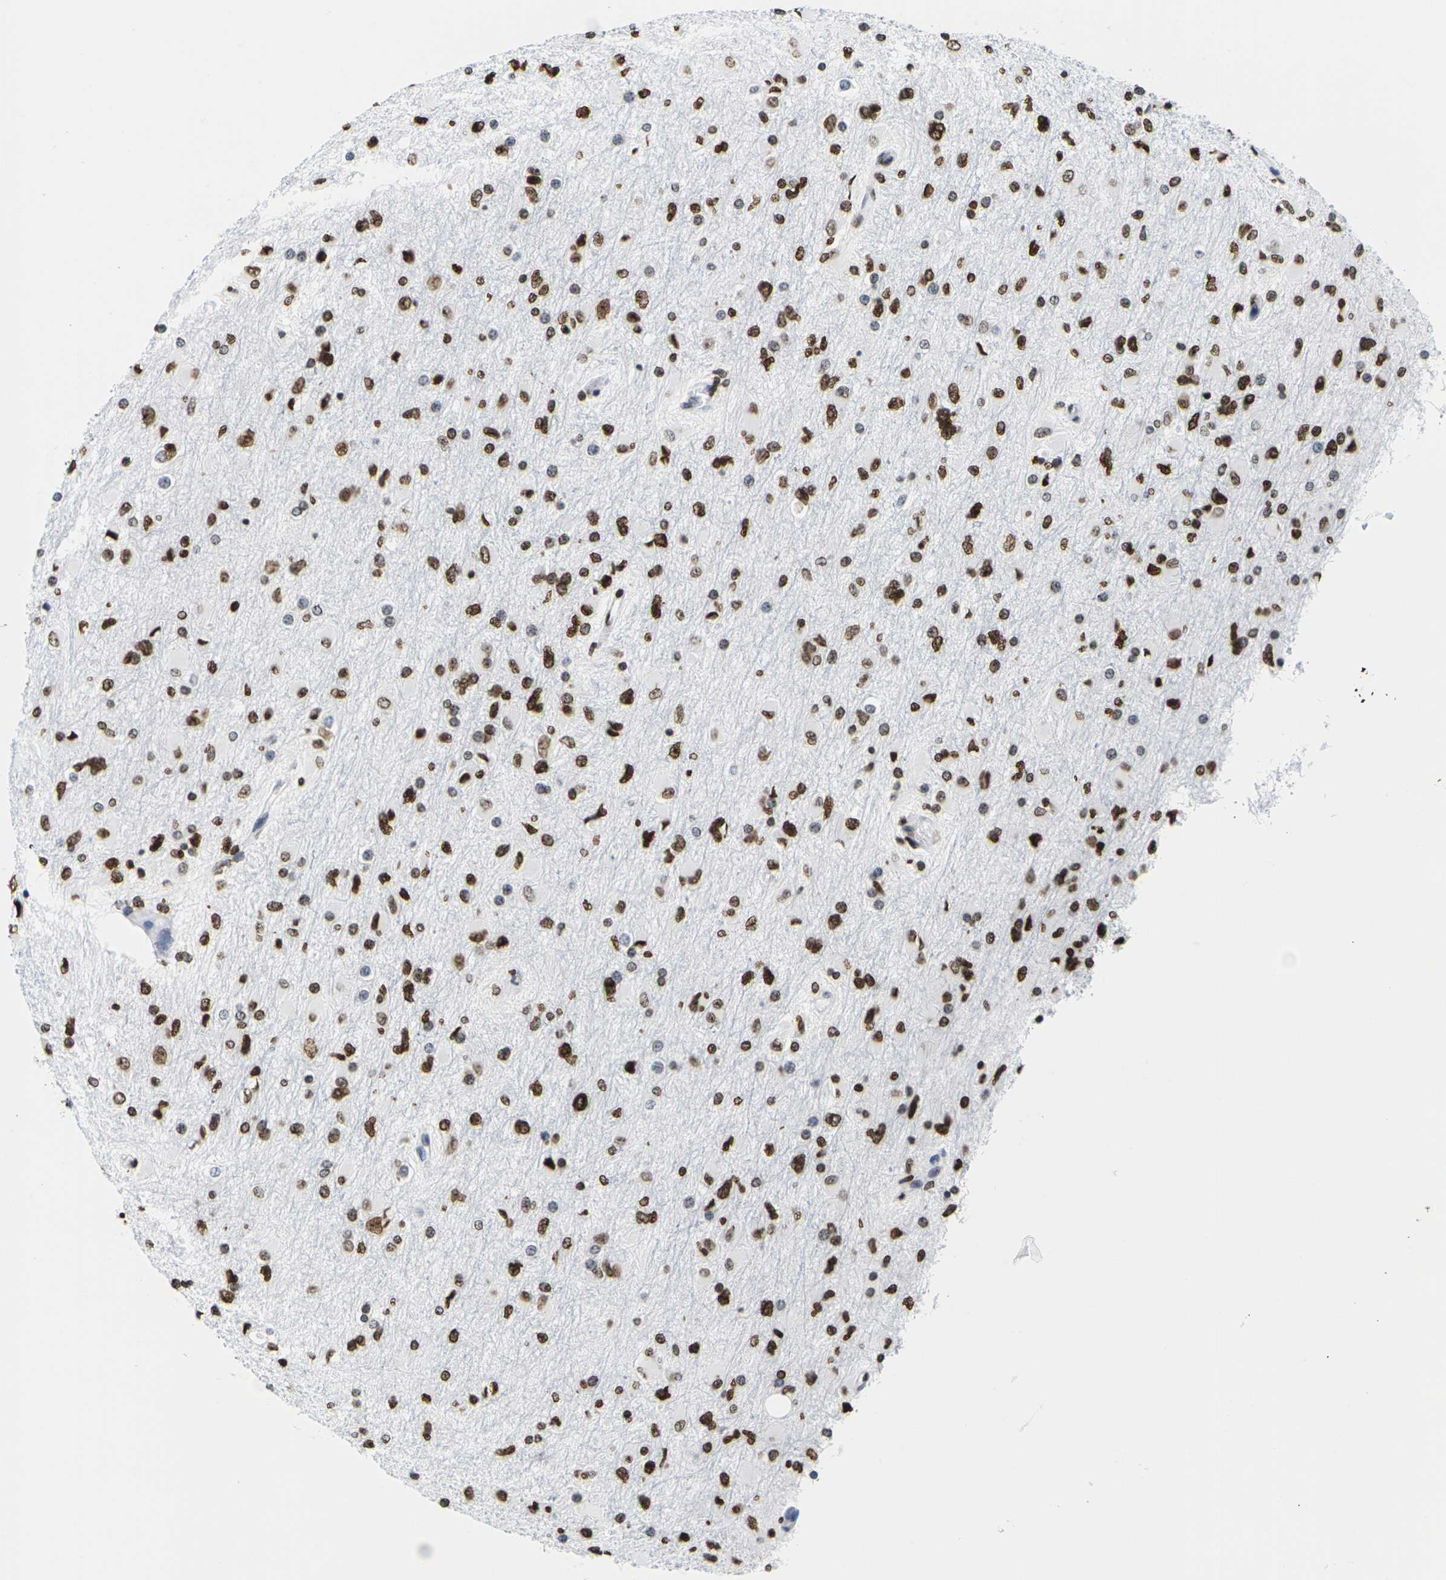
{"staining": {"intensity": "strong", "quantity": ">75%", "location": "cytoplasmic/membranous,nuclear"}, "tissue": "glioma", "cell_type": "Tumor cells", "image_type": "cancer", "snomed": [{"axis": "morphology", "description": "Glioma, malignant, High grade"}, {"axis": "topography", "description": "Cerebral cortex"}], "caption": "A photomicrograph of human glioma stained for a protein reveals strong cytoplasmic/membranous and nuclear brown staining in tumor cells. (Stains: DAB in brown, nuclei in blue, Microscopy: brightfield microscopy at high magnification).", "gene": "H2AC21", "patient": {"sex": "female", "age": 36}}